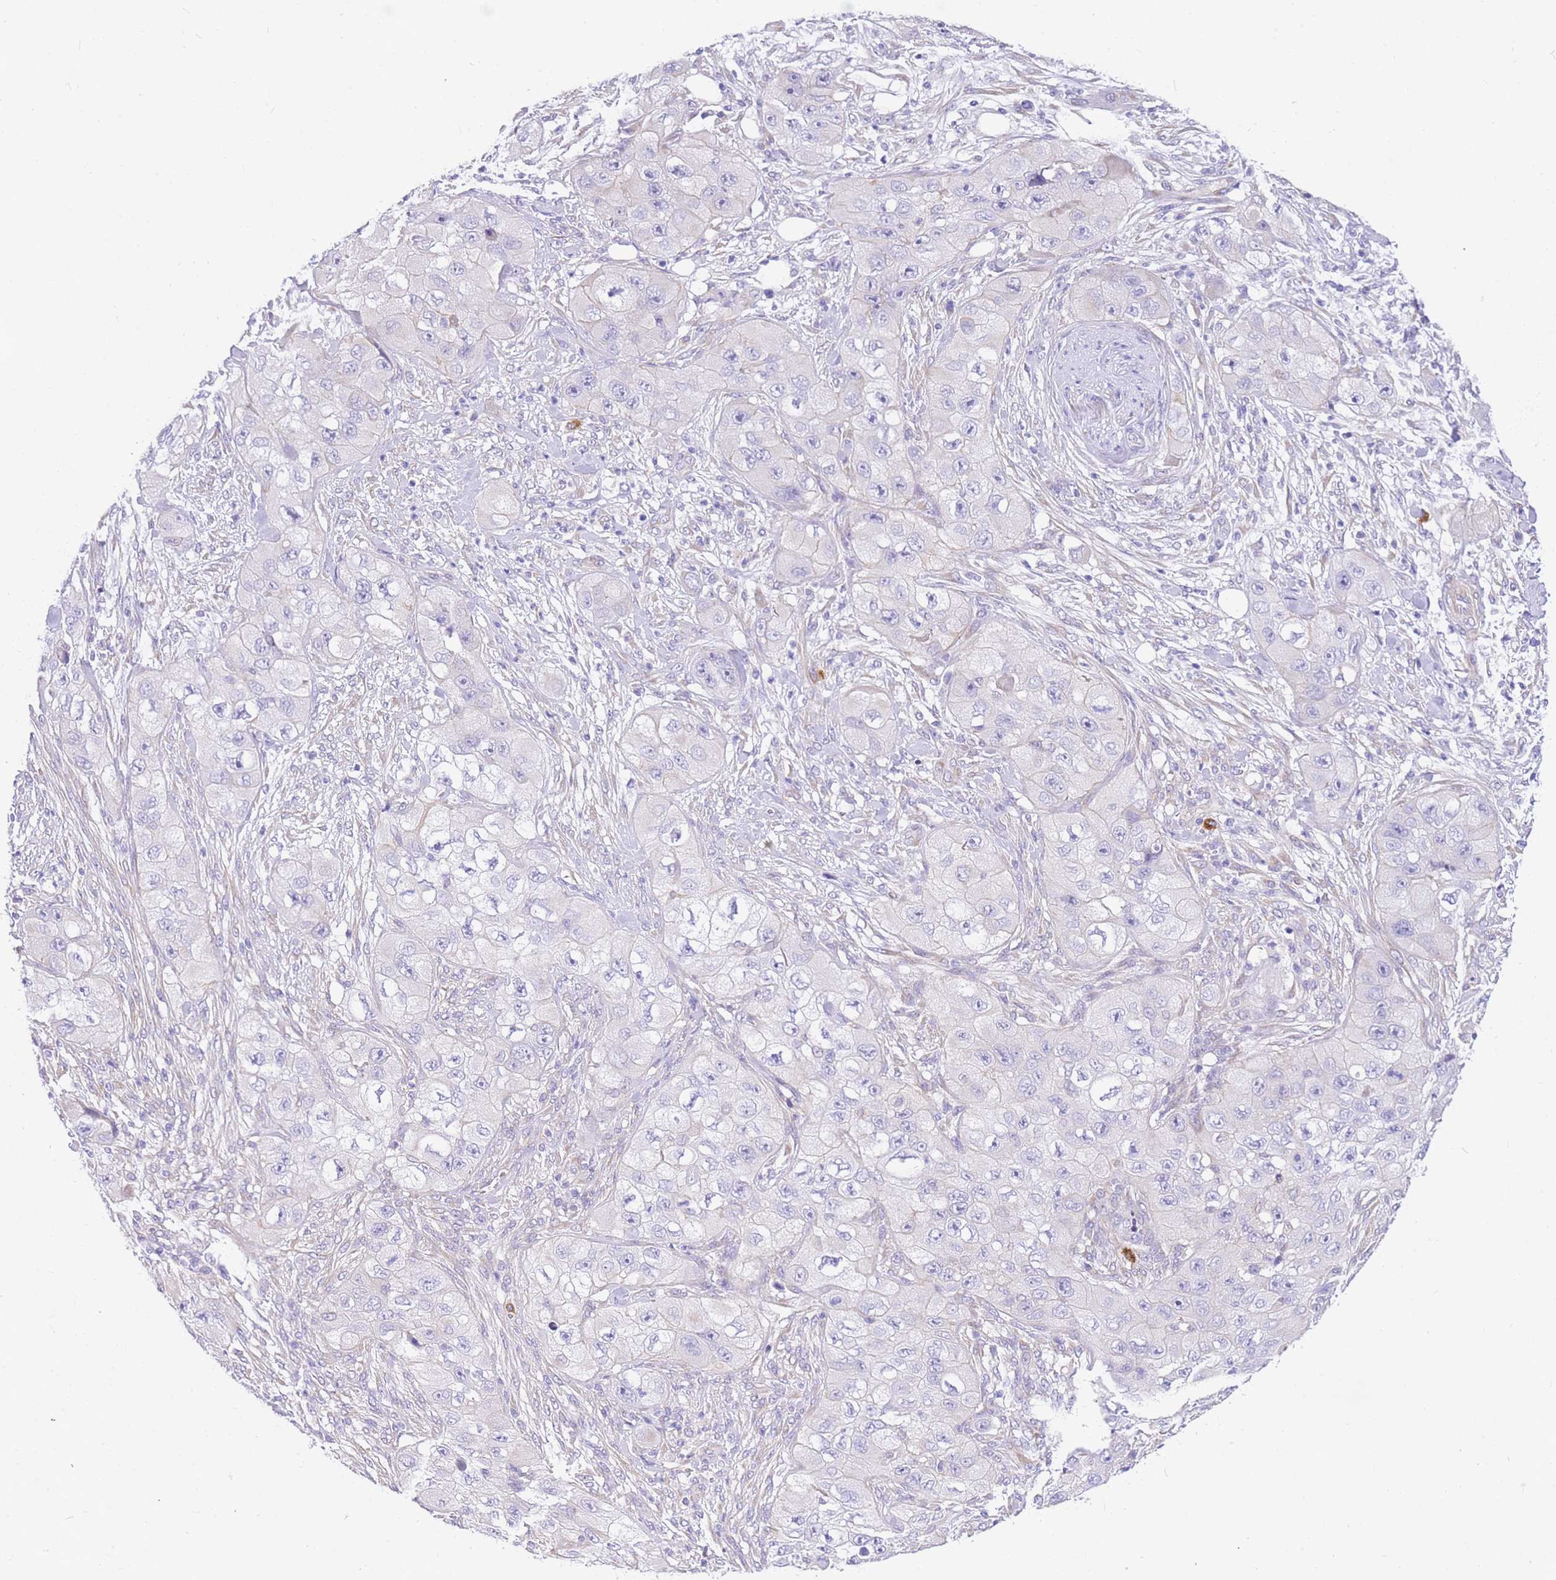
{"staining": {"intensity": "negative", "quantity": "none", "location": "none"}, "tissue": "skin cancer", "cell_type": "Tumor cells", "image_type": "cancer", "snomed": [{"axis": "morphology", "description": "Squamous cell carcinoma, NOS"}, {"axis": "topography", "description": "Skin"}, {"axis": "topography", "description": "Subcutis"}], "caption": "Histopathology image shows no protein expression in tumor cells of skin cancer (squamous cell carcinoma) tissue.", "gene": "SRSF12", "patient": {"sex": "male", "age": 73}}